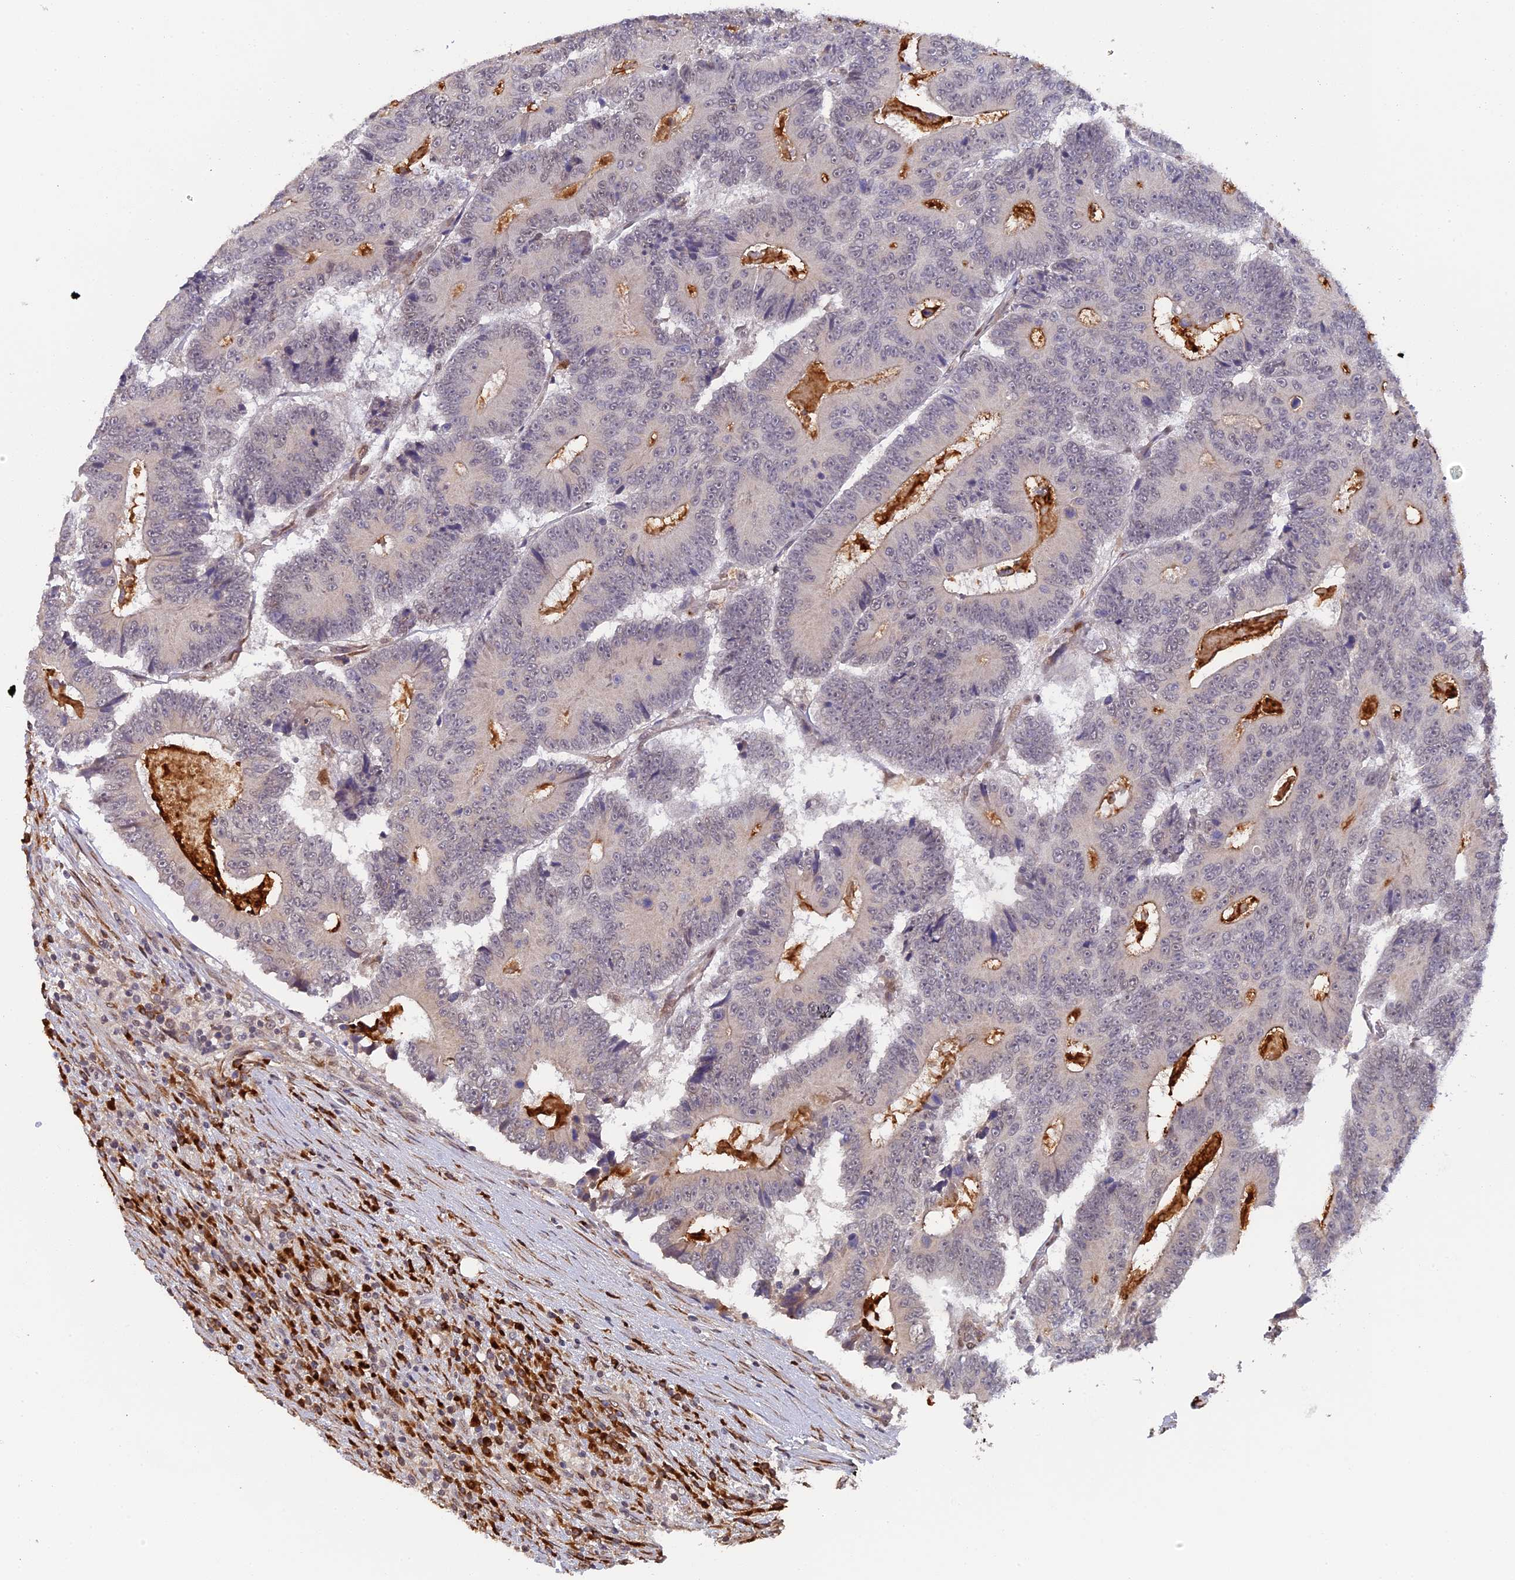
{"staining": {"intensity": "weak", "quantity": "<25%", "location": "cytoplasmic/membranous"}, "tissue": "colorectal cancer", "cell_type": "Tumor cells", "image_type": "cancer", "snomed": [{"axis": "morphology", "description": "Adenocarcinoma, NOS"}, {"axis": "topography", "description": "Colon"}], "caption": "High power microscopy image of an IHC image of adenocarcinoma (colorectal), revealing no significant expression in tumor cells.", "gene": "SNX17", "patient": {"sex": "male", "age": 83}}